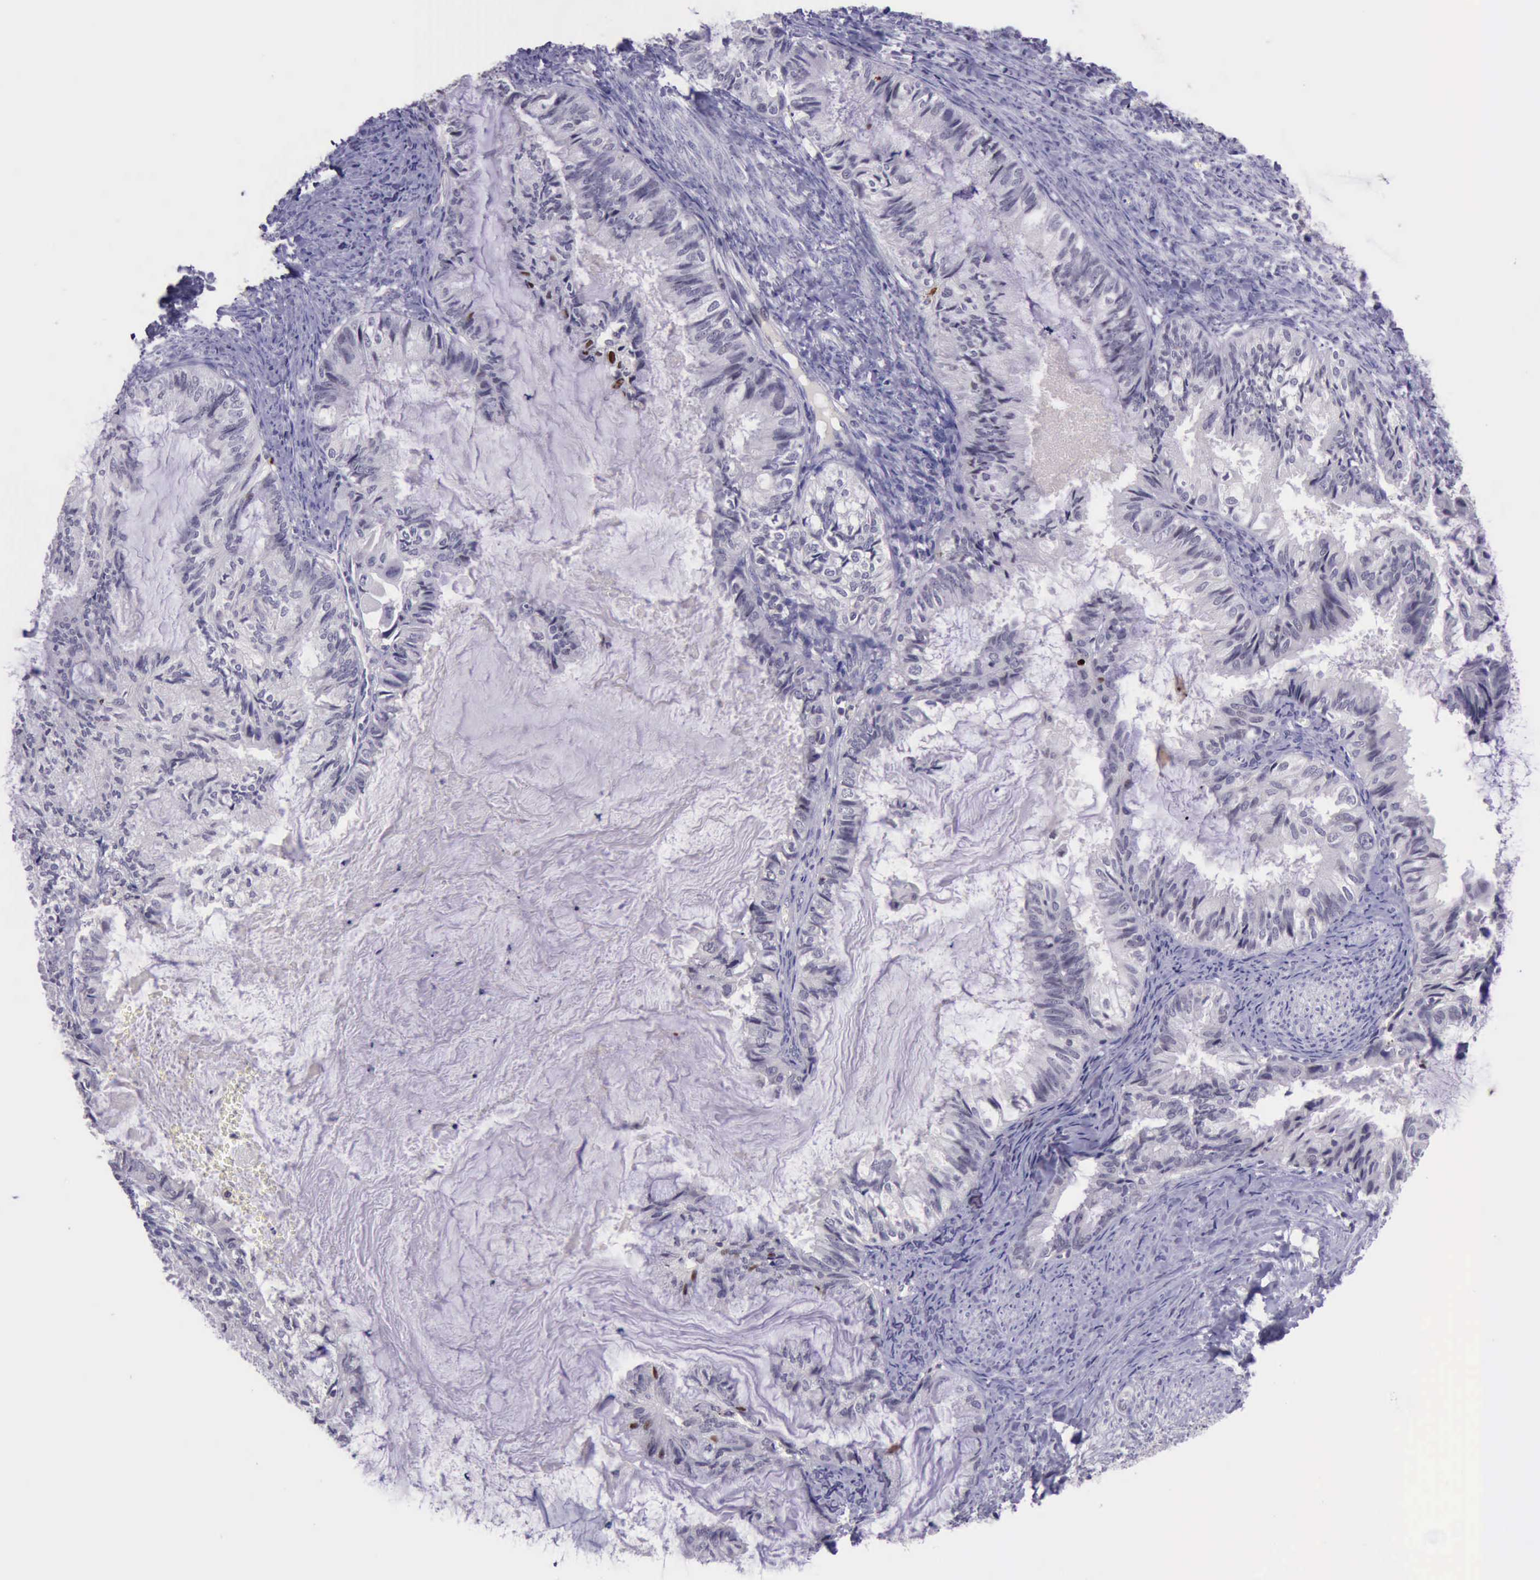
{"staining": {"intensity": "strong", "quantity": "<25%", "location": "nuclear"}, "tissue": "endometrial cancer", "cell_type": "Tumor cells", "image_type": "cancer", "snomed": [{"axis": "morphology", "description": "Adenocarcinoma, NOS"}, {"axis": "topography", "description": "Endometrium"}], "caption": "Immunohistochemical staining of endometrial cancer shows medium levels of strong nuclear positivity in approximately <25% of tumor cells. The staining was performed using DAB to visualize the protein expression in brown, while the nuclei were stained in blue with hematoxylin (Magnification: 20x).", "gene": "PARP1", "patient": {"sex": "female", "age": 86}}